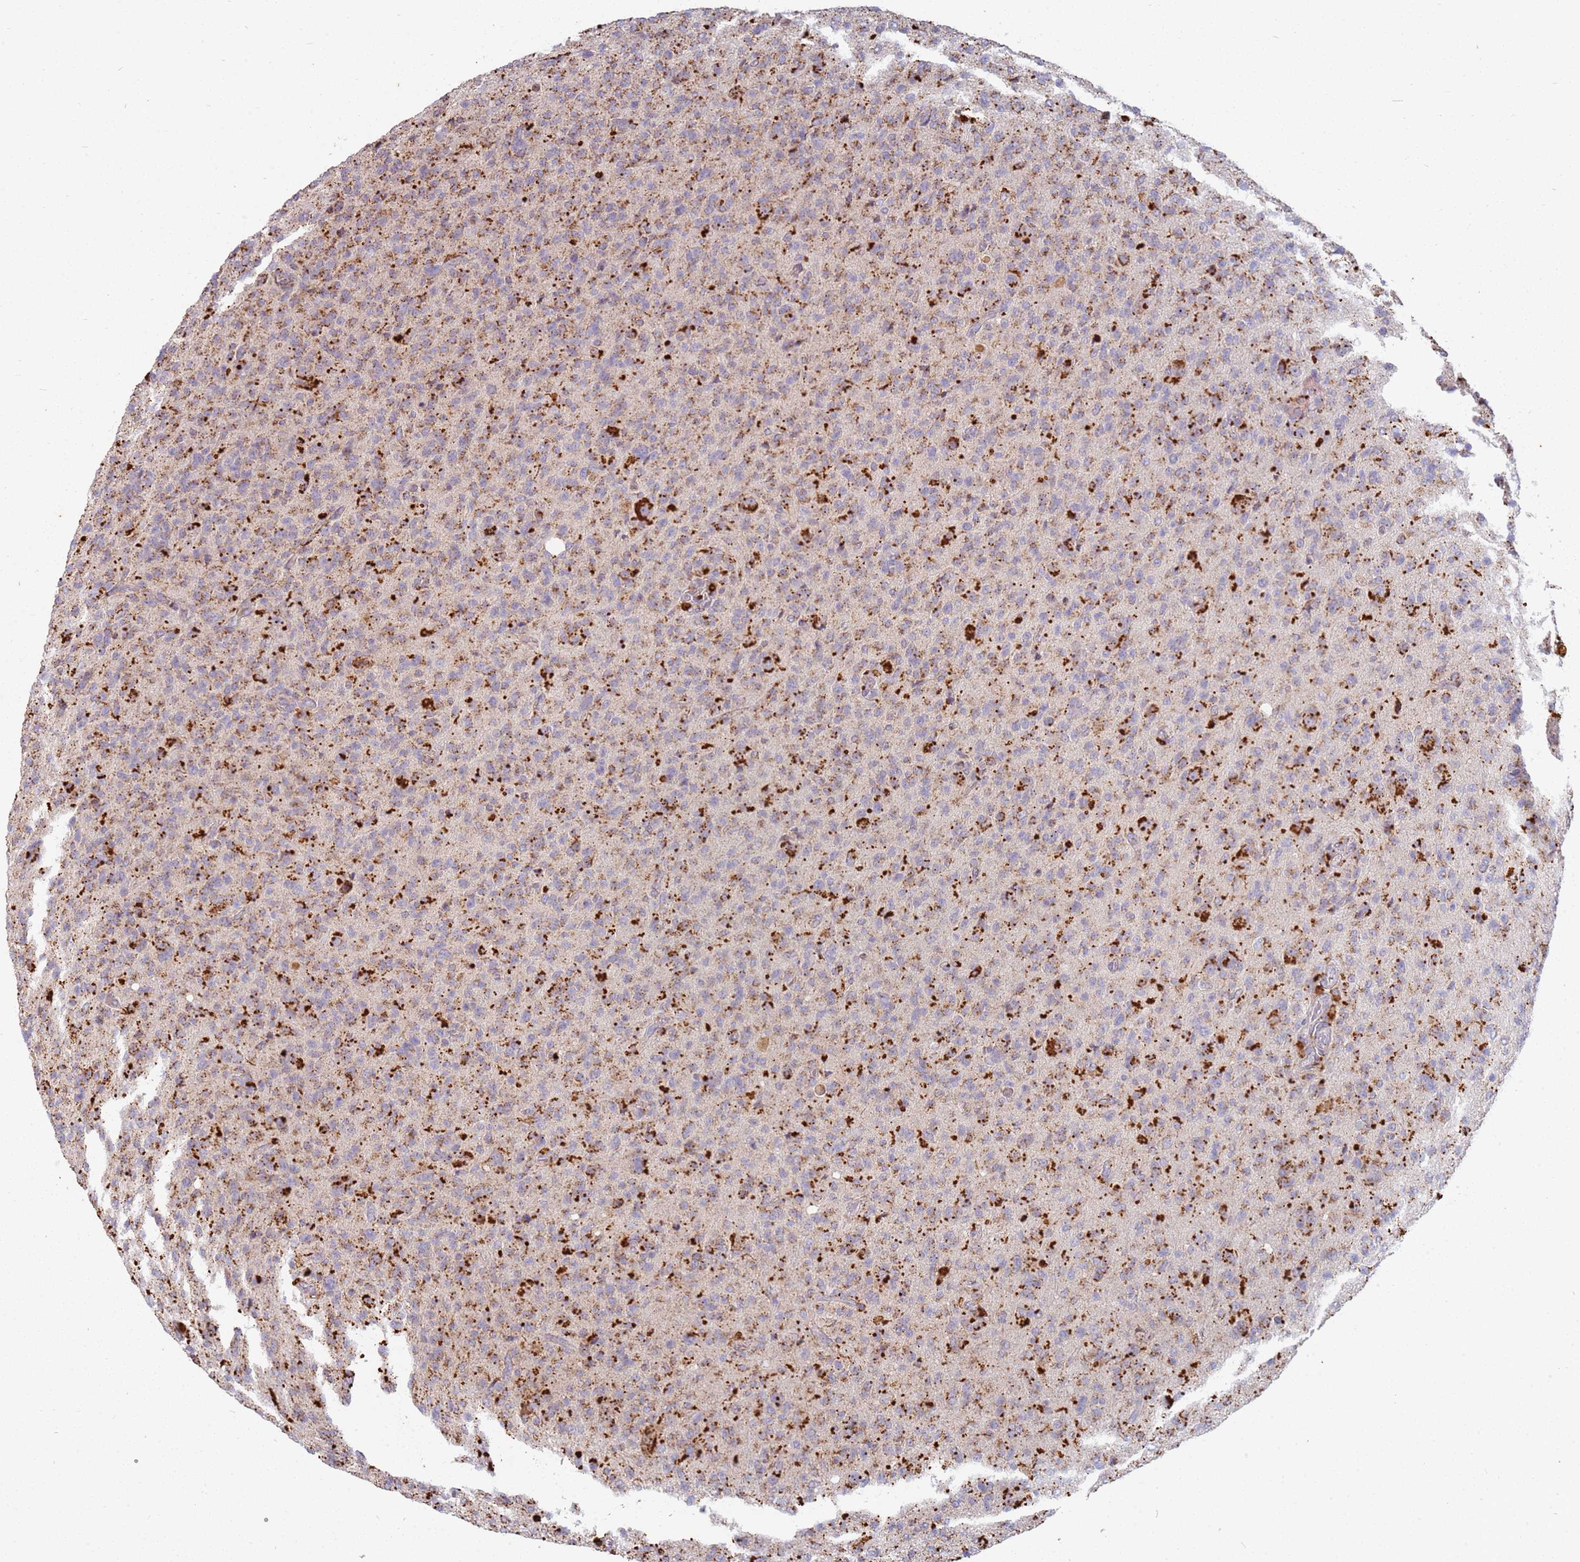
{"staining": {"intensity": "moderate", "quantity": "25%-75%", "location": "cytoplasmic/membranous"}, "tissue": "glioma", "cell_type": "Tumor cells", "image_type": "cancer", "snomed": [{"axis": "morphology", "description": "Glioma, malignant, High grade"}, {"axis": "topography", "description": "Brain"}], "caption": "Human high-grade glioma (malignant) stained for a protein (brown) exhibits moderate cytoplasmic/membranous positive staining in about 25%-75% of tumor cells.", "gene": "TMEM229B", "patient": {"sex": "female", "age": 57}}